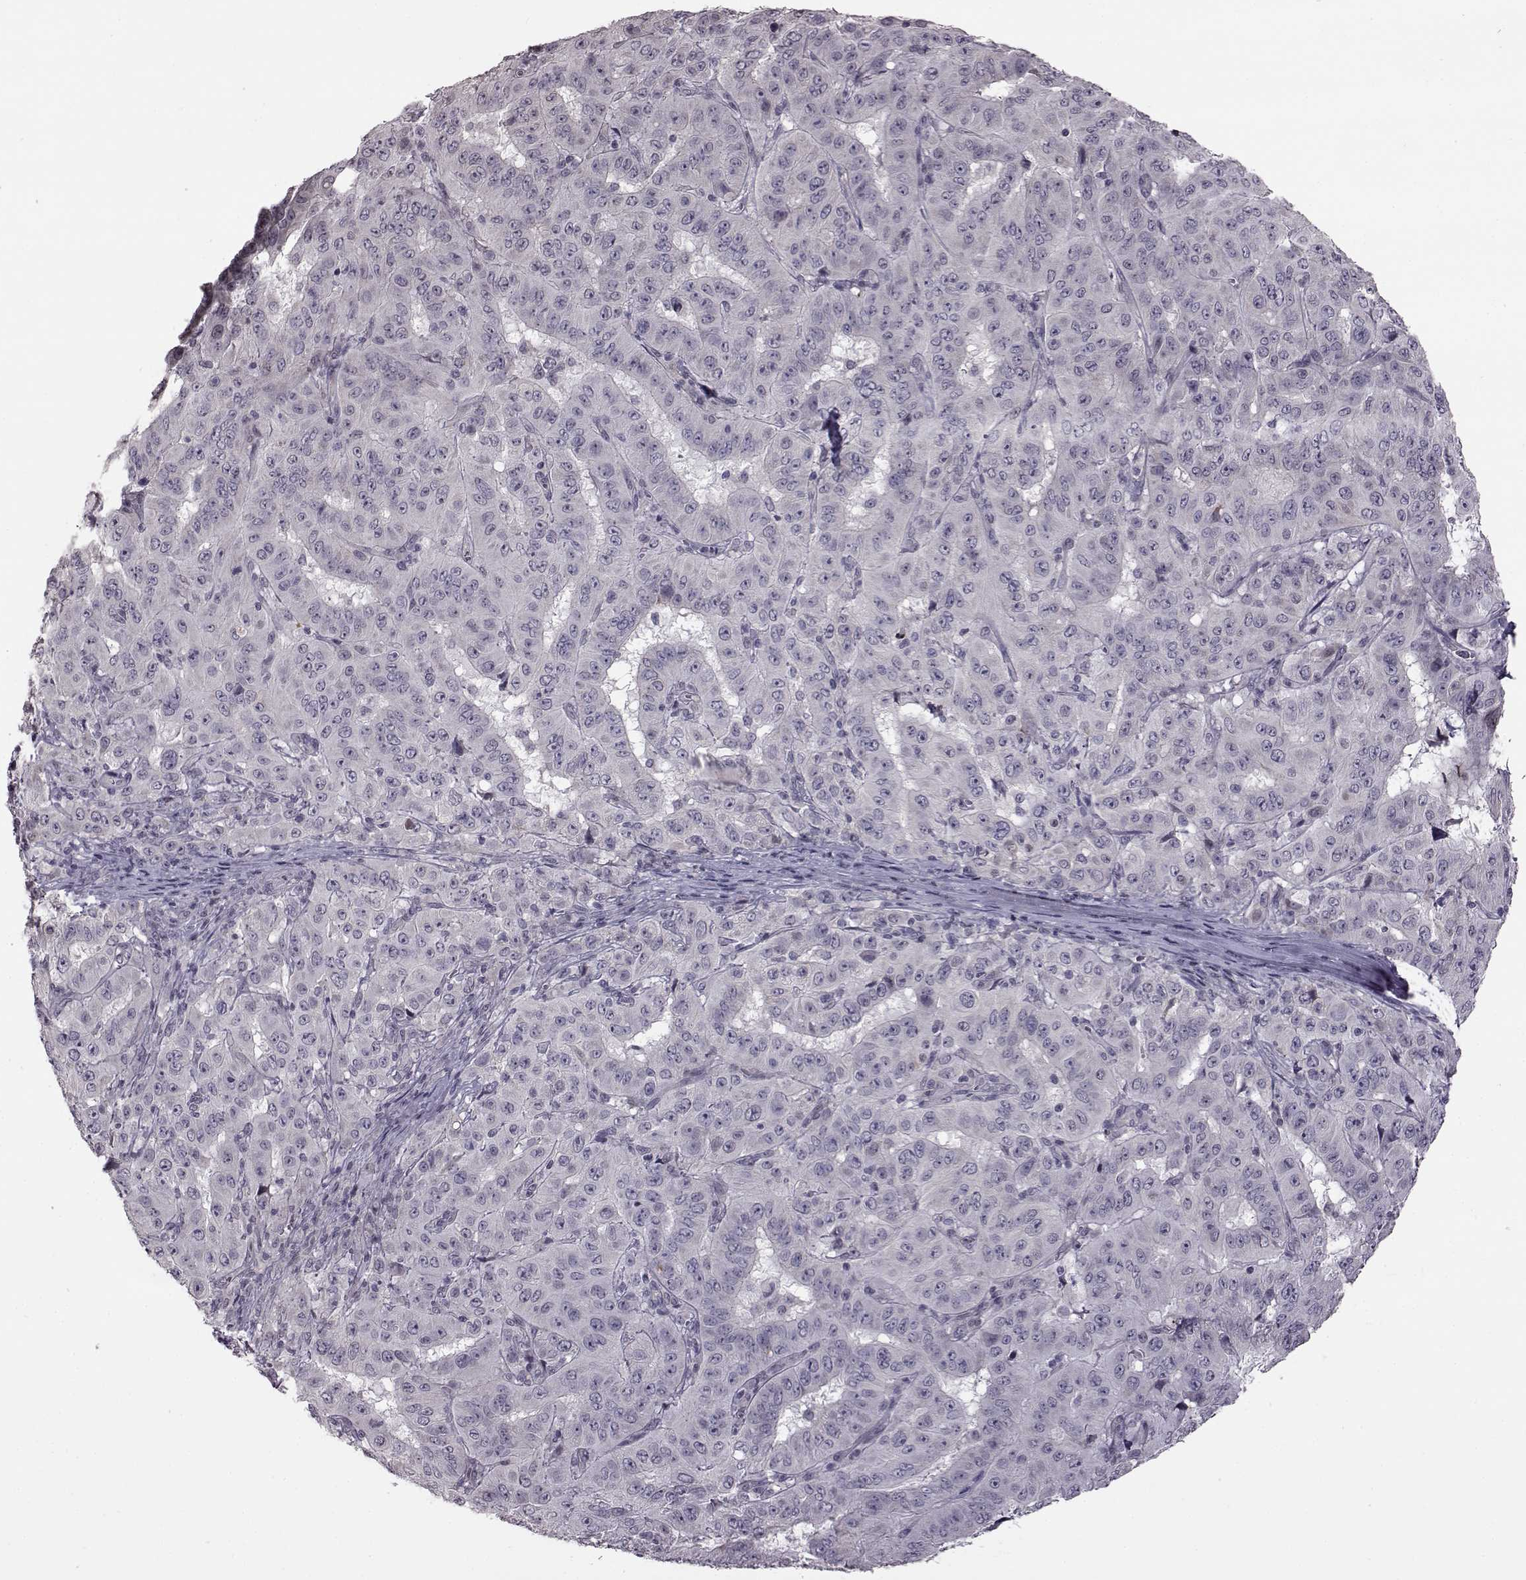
{"staining": {"intensity": "negative", "quantity": "none", "location": "none"}, "tissue": "pancreatic cancer", "cell_type": "Tumor cells", "image_type": "cancer", "snomed": [{"axis": "morphology", "description": "Adenocarcinoma, NOS"}, {"axis": "topography", "description": "Pancreas"}], "caption": "DAB (3,3'-diaminobenzidine) immunohistochemical staining of human adenocarcinoma (pancreatic) reveals no significant staining in tumor cells. Brightfield microscopy of immunohistochemistry stained with DAB (3,3'-diaminobenzidine) (brown) and hematoxylin (blue), captured at high magnification.", "gene": "GAL", "patient": {"sex": "male", "age": 63}}